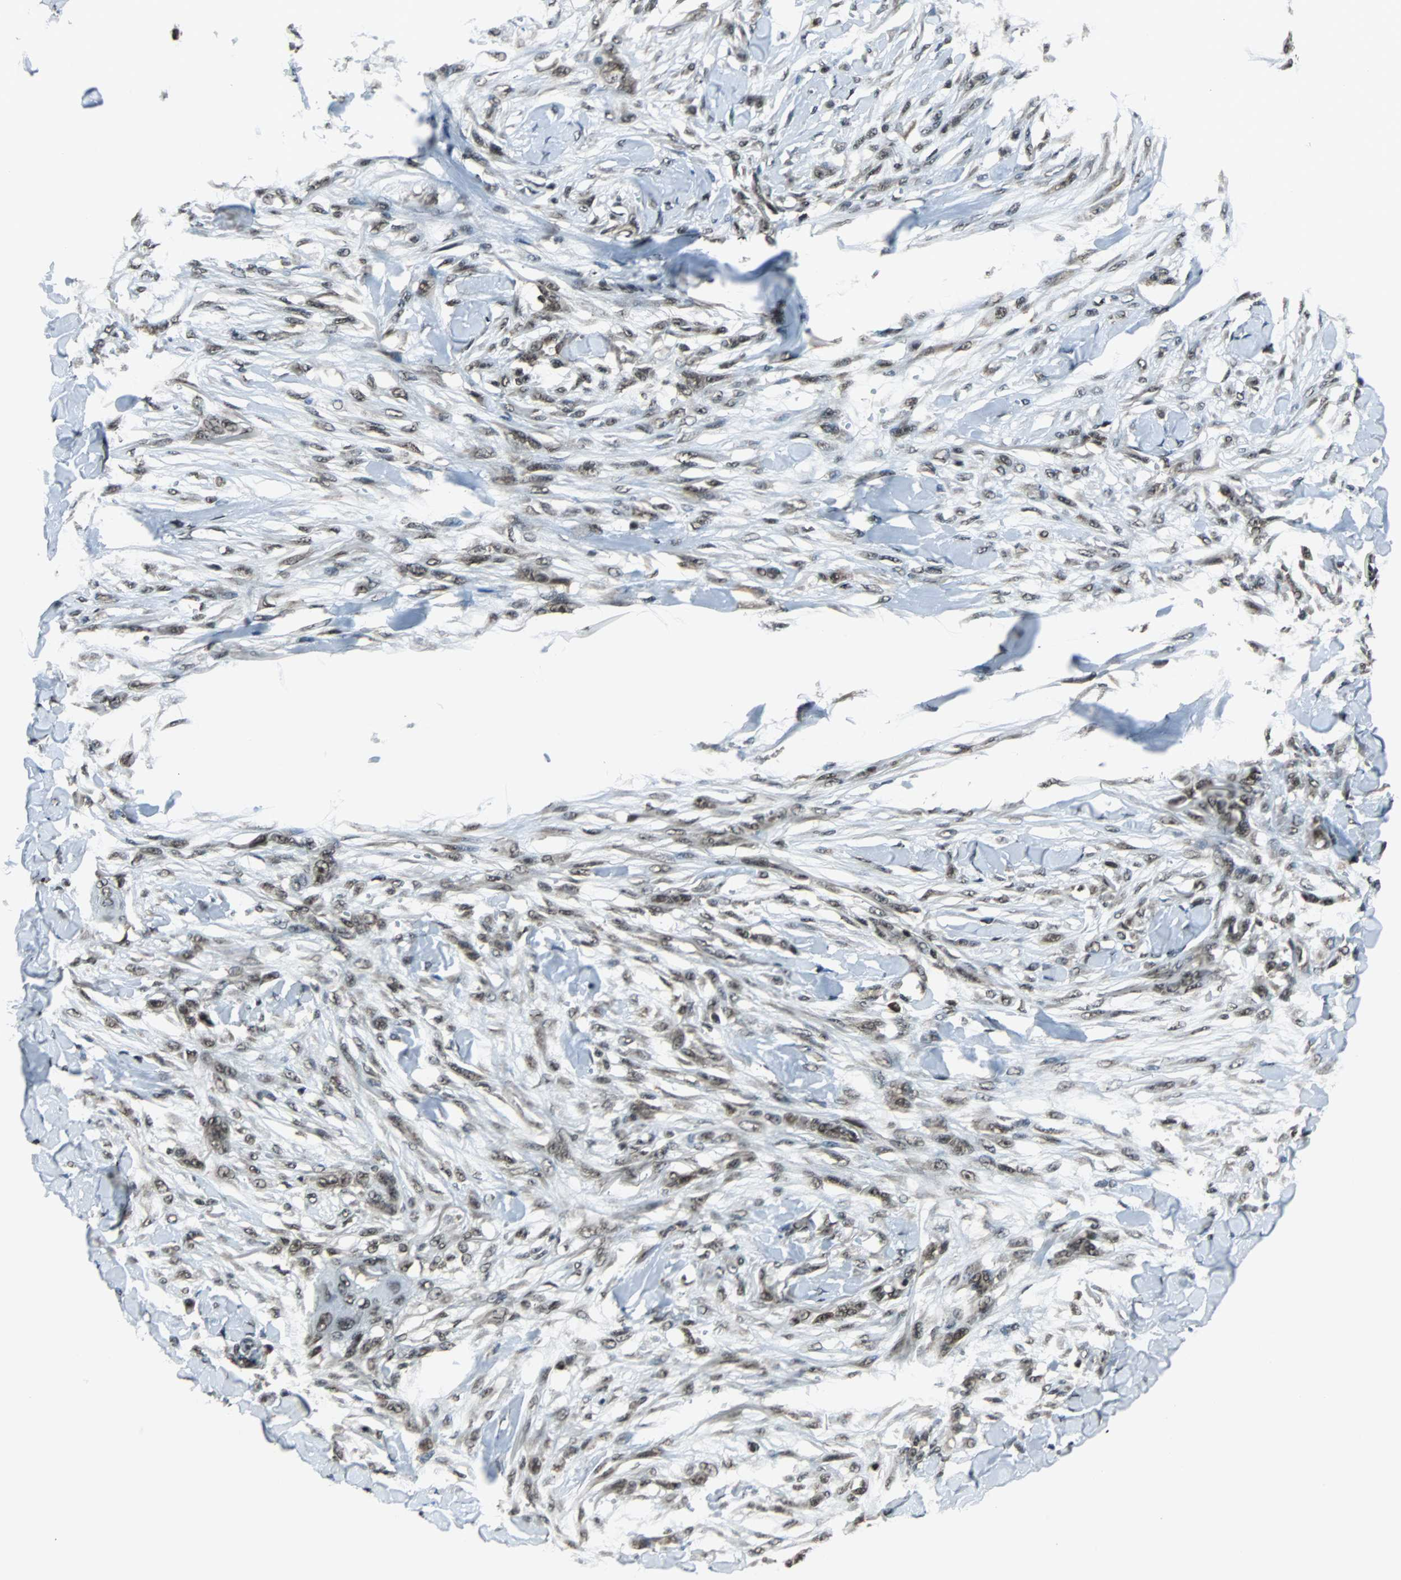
{"staining": {"intensity": "moderate", "quantity": ">75%", "location": "nuclear"}, "tissue": "skin cancer", "cell_type": "Tumor cells", "image_type": "cancer", "snomed": [{"axis": "morphology", "description": "Normal tissue, NOS"}, {"axis": "morphology", "description": "Squamous cell carcinoma, NOS"}, {"axis": "topography", "description": "Skin"}], "caption": "Immunohistochemical staining of skin squamous cell carcinoma reveals medium levels of moderate nuclear expression in about >75% of tumor cells. Immunohistochemistry stains the protein of interest in brown and the nuclei are stained blue.", "gene": "REST", "patient": {"sex": "female", "age": 59}}